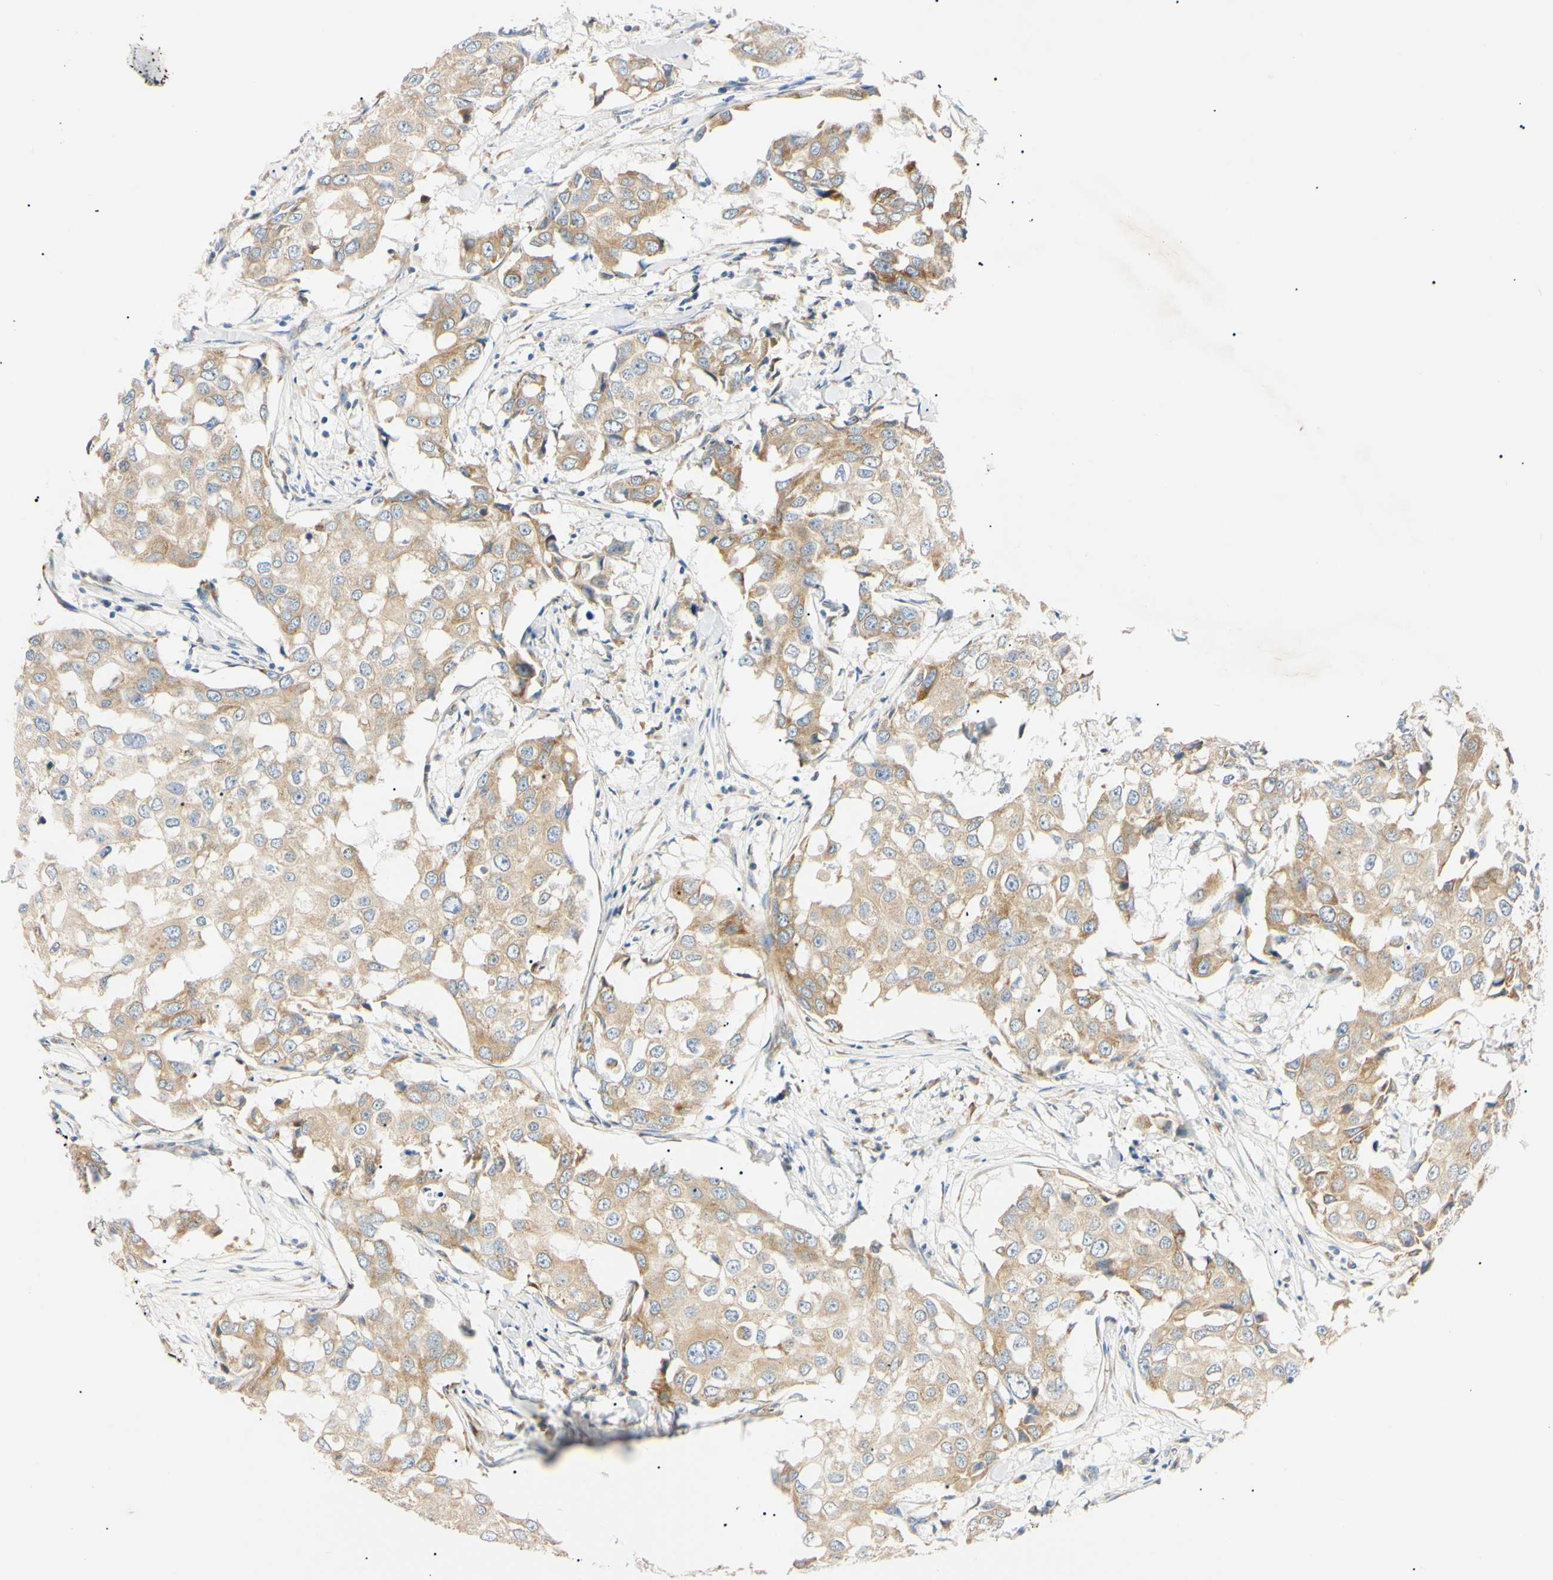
{"staining": {"intensity": "weak", "quantity": ">75%", "location": "cytoplasmic/membranous"}, "tissue": "breast cancer", "cell_type": "Tumor cells", "image_type": "cancer", "snomed": [{"axis": "morphology", "description": "Duct carcinoma"}, {"axis": "topography", "description": "Breast"}], "caption": "A brown stain shows weak cytoplasmic/membranous expression of a protein in human breast infiltrating ductal carcinoma tumor cells.", "gene": "DNAJB12", "patient": {"sex": "female", "age": 27}}